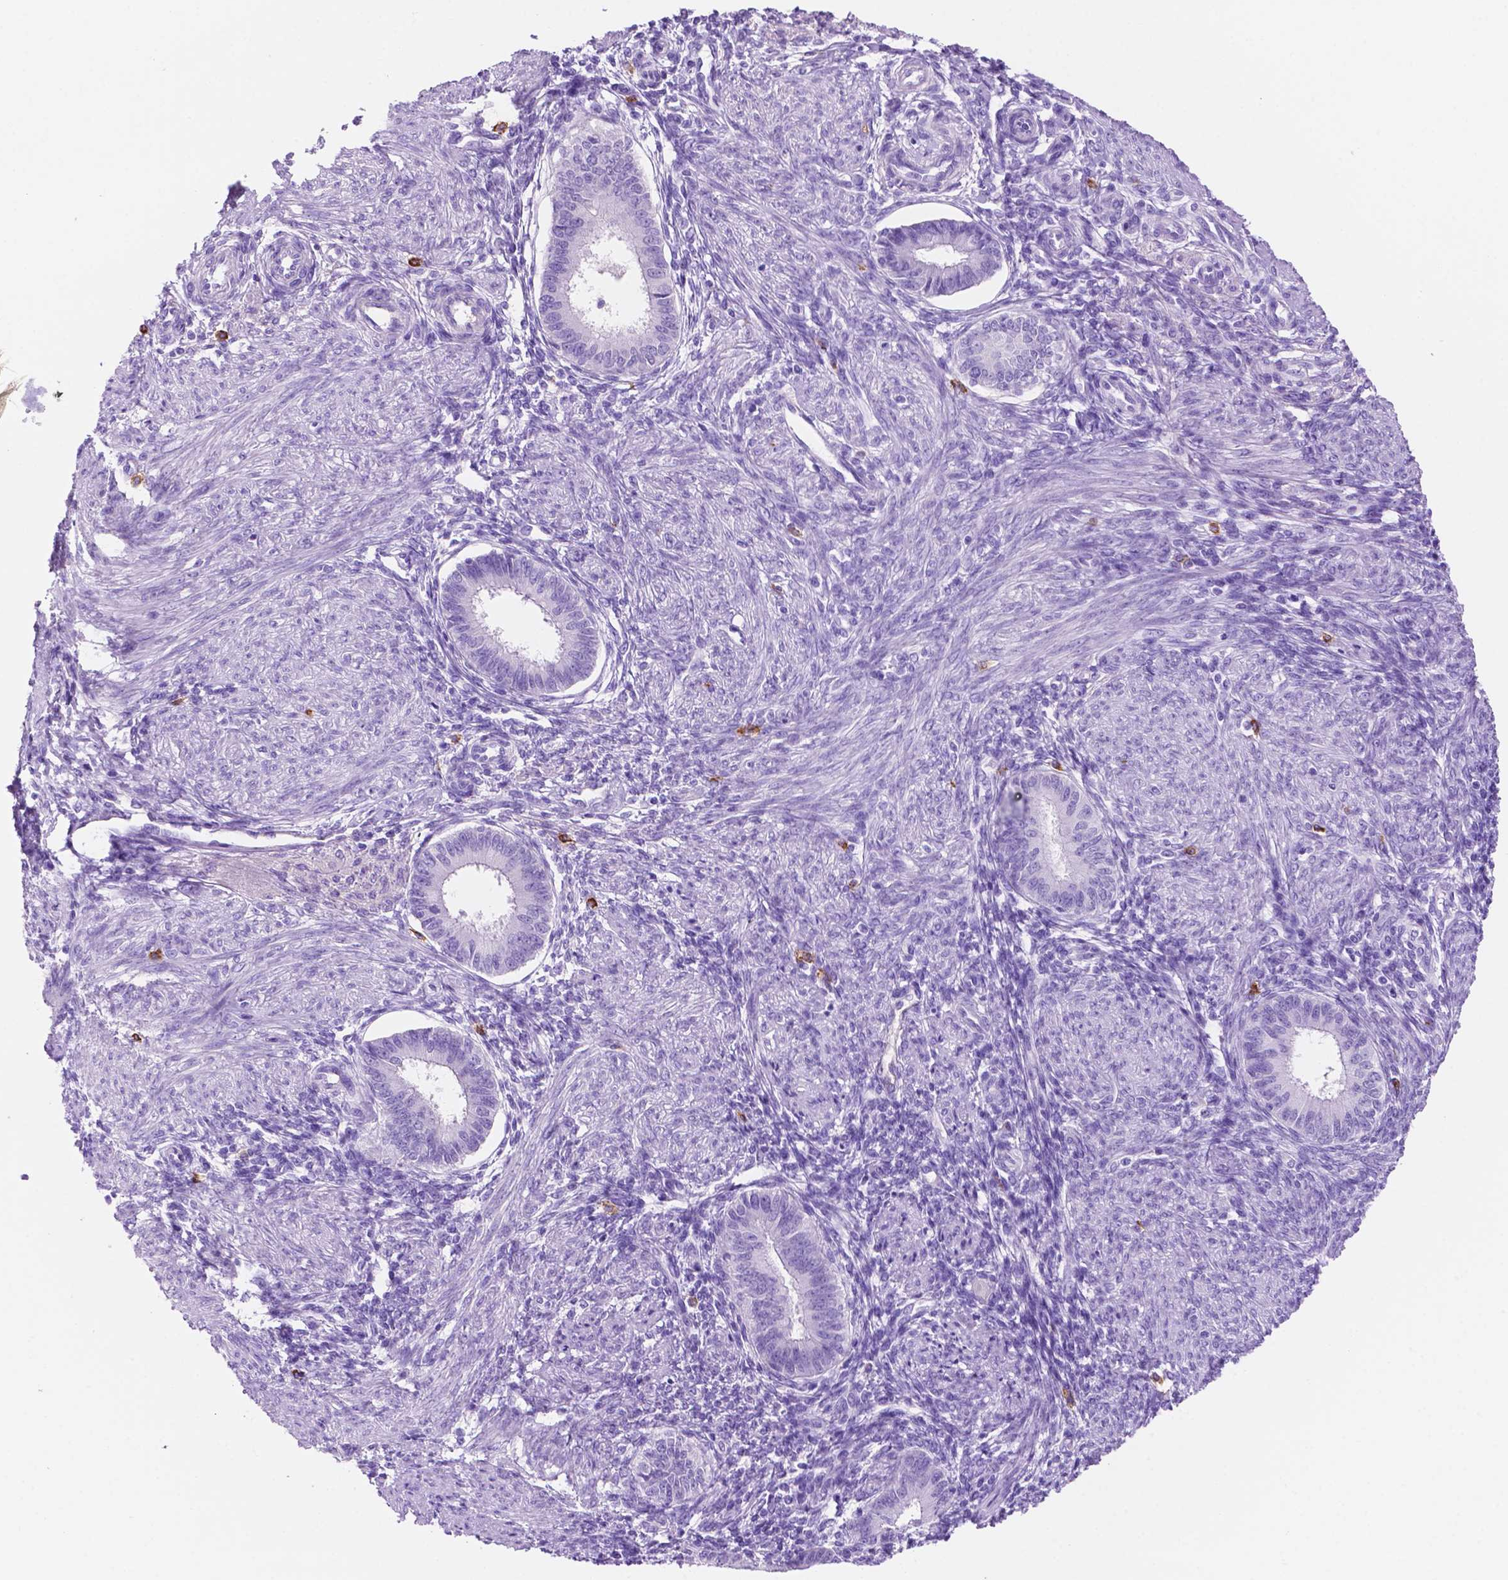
{"staining": {"intensity": "negative", "quantity": "none", "location": "none"}, "tissue": "endometrium", "cell_type": "Cells in endometrial stroma", "image_type": "normal", "snomed": [{"axis": "morphology", "description": "Normal tissue, NOS"}, {"axis": "topography", "description": "Endometrium"}], "caption": "This micrograph is of benign endometrium stained with IHC to label a protein in brown with the nuclei are counter-stained blue. There is no staining in cells in endometrial stroma. The staining is performed using DAB (3,3'-diaminobenzidine) brown chromogen with nuclei counter-stained in using hematoxylin.", "gene": "FOXB2", "patient": {"sex": "female", "age": 39}}